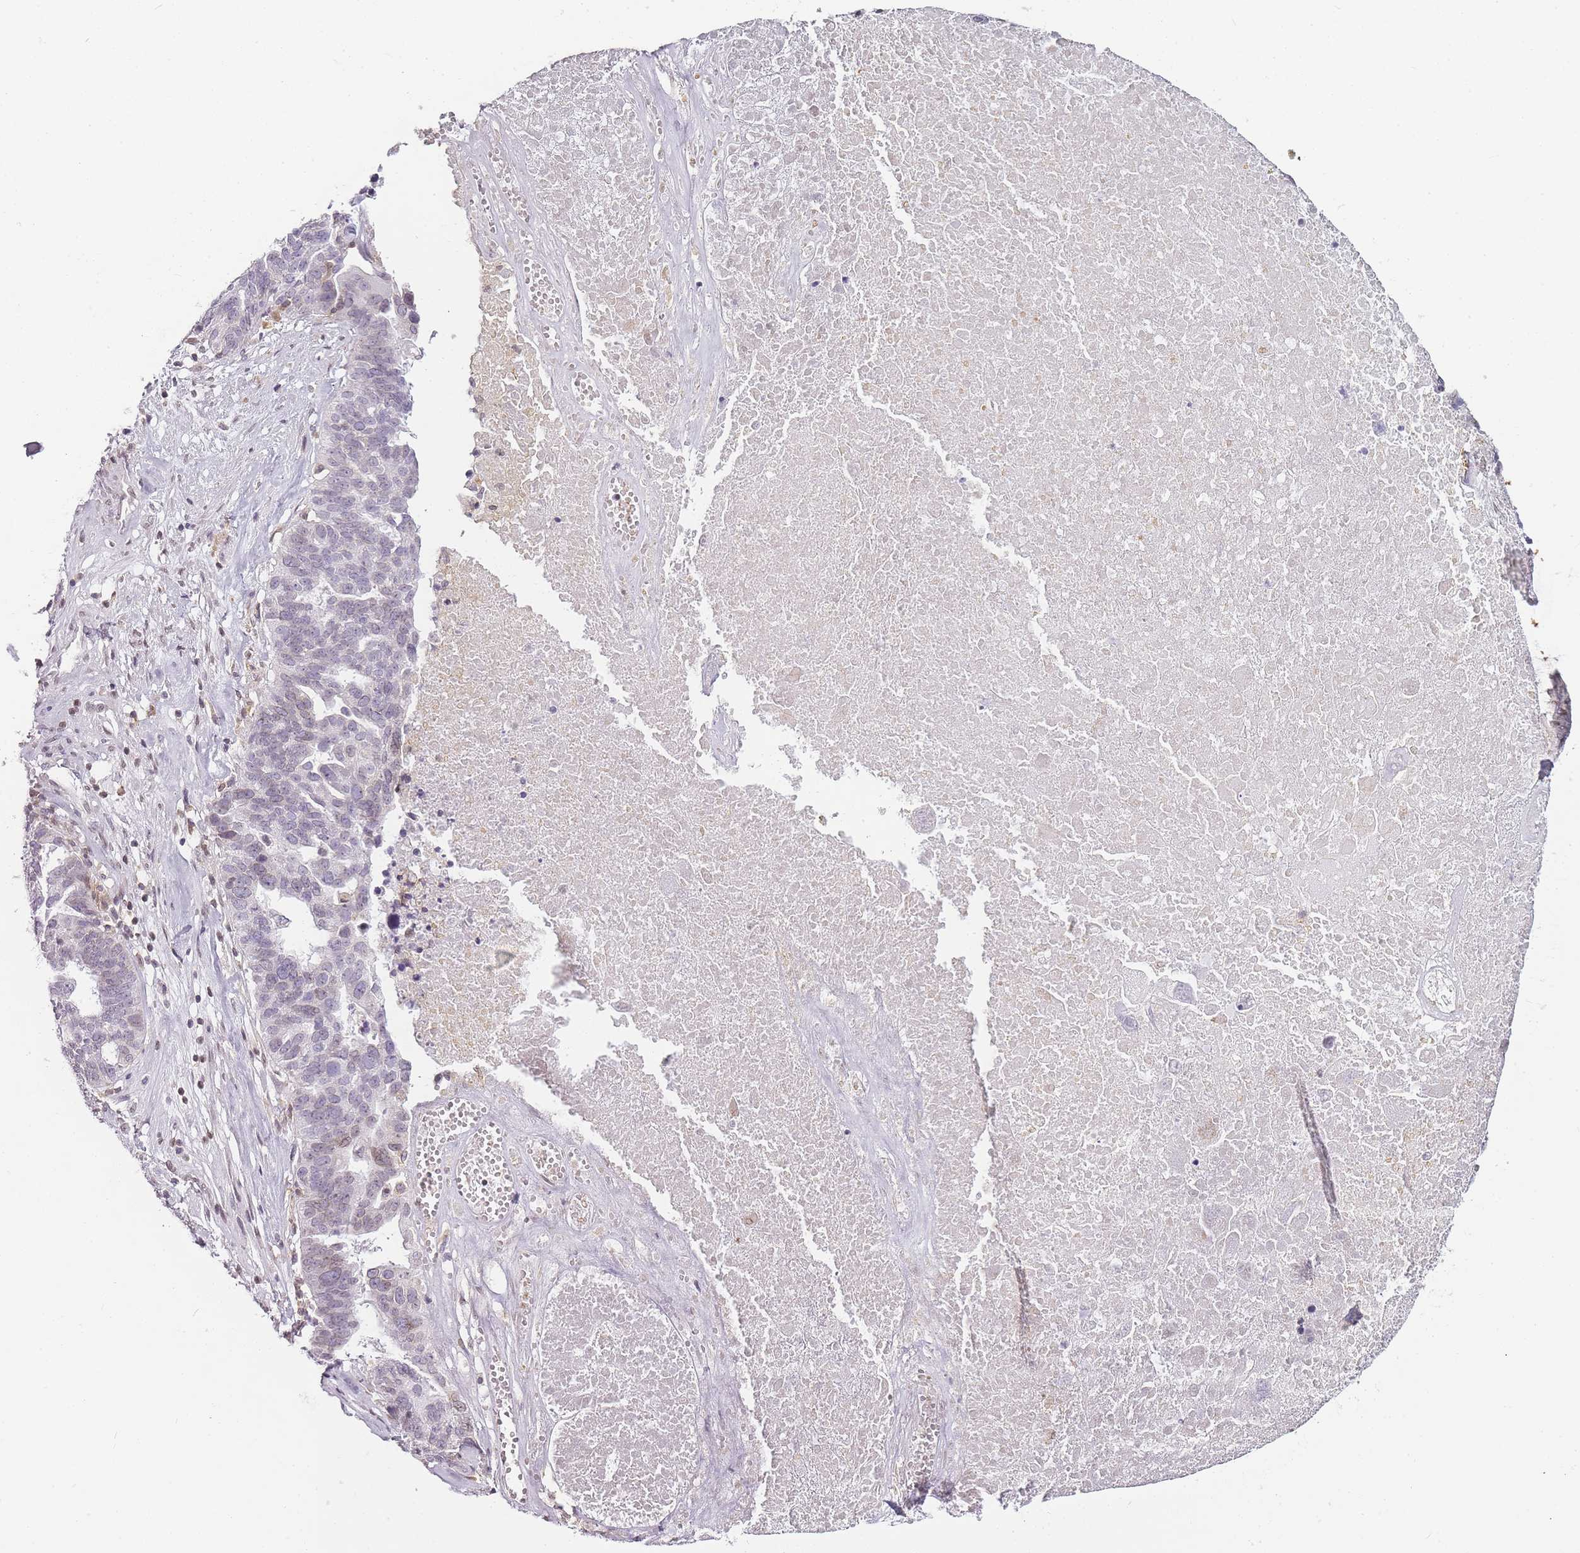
{"staining": {"intensity": "negative", "quantity": "none", "location": "none"}, "tissue": "ovarian cancer", "cell_type": "Tumor cells", "image_type": "cancer", "snomed": [{"axis": "morphology", "description": "Cystadenocarcinoma, serous, NOS"}, {"axis": "topography", "description": "Ovary"}], "caption": "Ovarian serous cystadenocarcinoma stained for a protein using immunohistochemistry (IHC) reveals no staining tumor cells.", "gene": "JAKMIP1", "patient": {"sex": "female", "age": 59}}